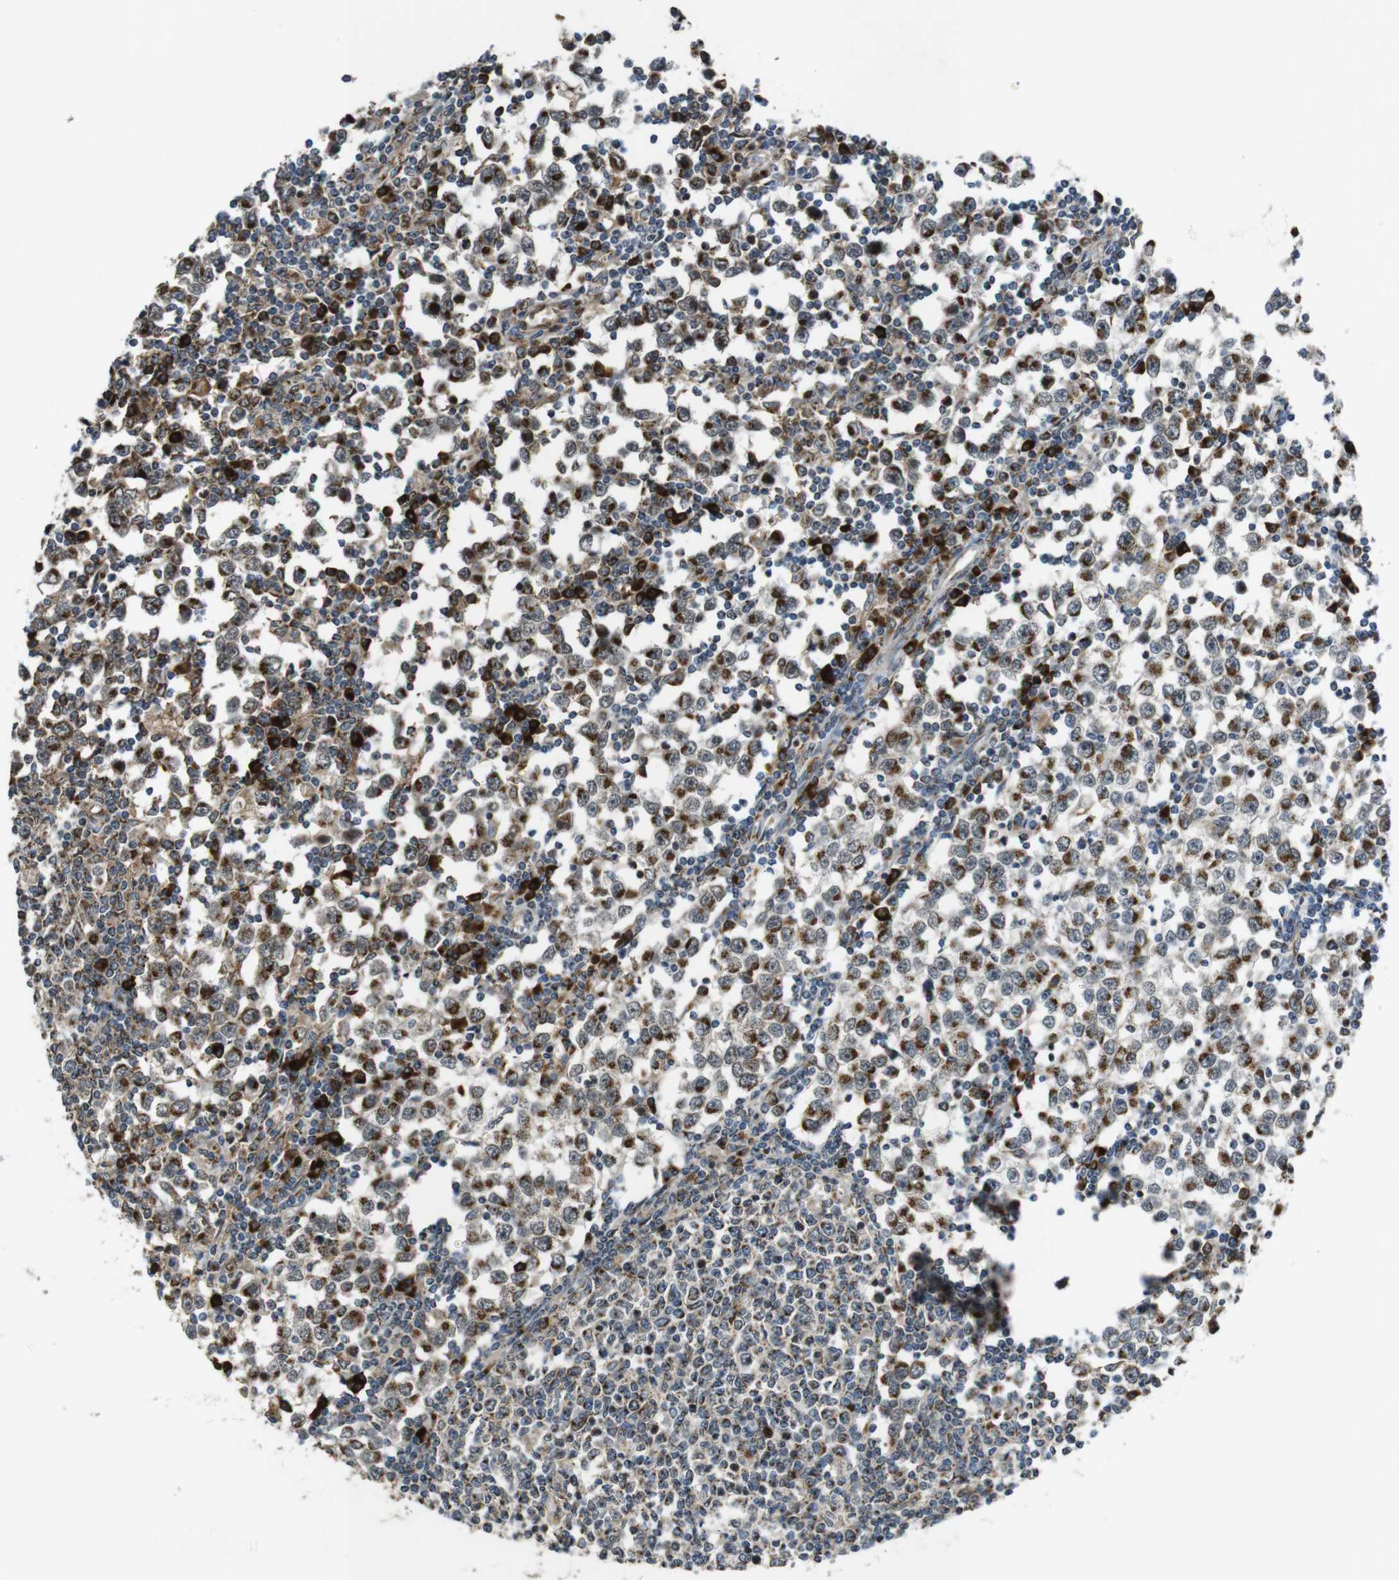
{"staining": {"intensity": "moderate", "quantity": ">75%", "location": "cytoplasmic/membranous"}, "tissue": "testis cancer", "cell_type": "Tumor cells", "image_type": "cancer", "snomed": [{"axis": "morphology", "description": "Seminoma, NOS"}, {"axis": "topography", "description": "Testis"}], "caption": "Immunohistochemical staining of human seminoma (testis) displays moderate cytoplasmic/membranous protein positivity in about >75% of tumor cells.", "gene": "ZFPL1", "patient": {"sex": "male", "age": 65}}